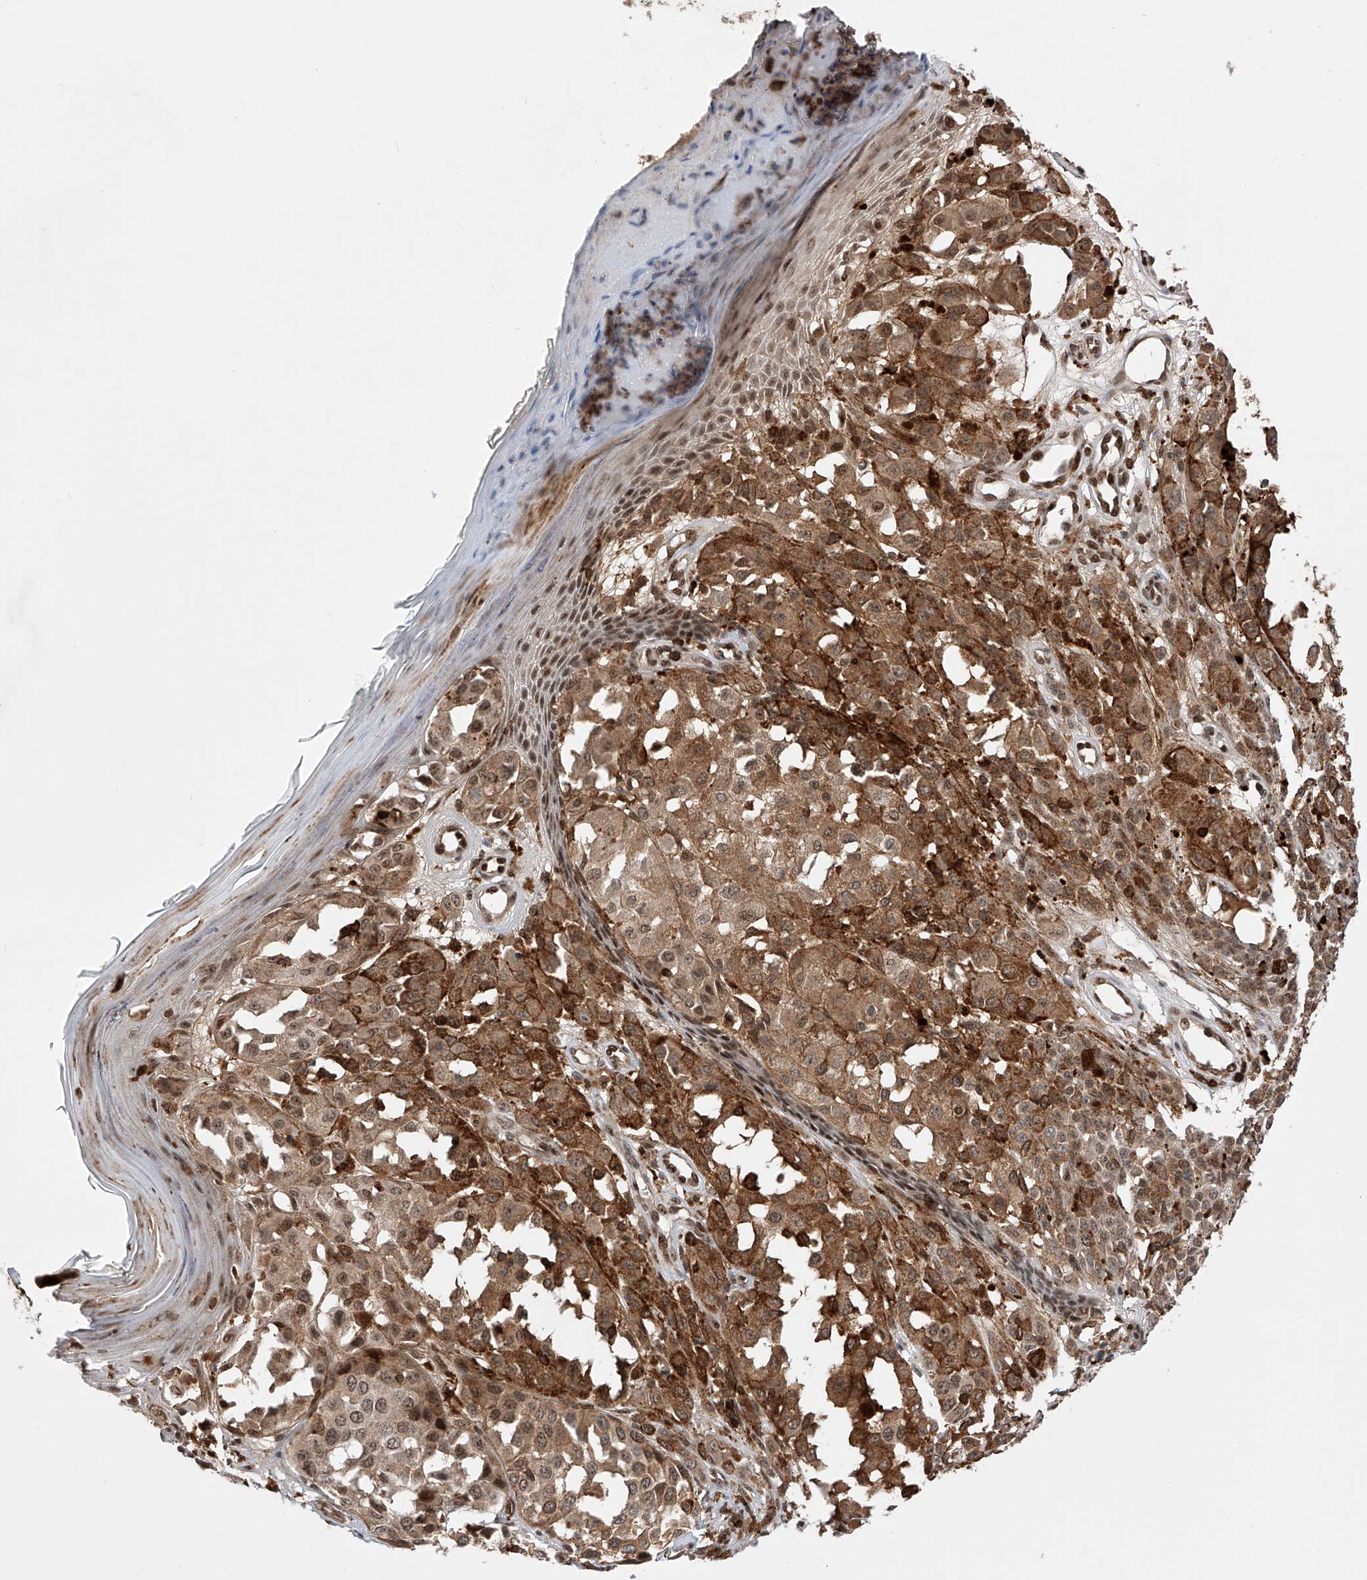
{"staining": {"intensity": "moderate", "quantity": ">75%", "location": "cytoplasmic/membranous,nuclear"}, "tissue": "melanoma", "cell_type": "Tumor cells", "image_type": "cancer", "snomed": [{"axis": "morphology", "description": "Malignant melanoma, NOS"}, {"axis": "topography", "description": "Skin of leg"}], "caption": "Human melanoma stained with a brown dye exhibits moderate cytoplasmic/membranous and nuclear positive expression in about >75% of tumor cells.", "gene": "ZNF280D", "patient": {"sex": "female", "age": 72}}